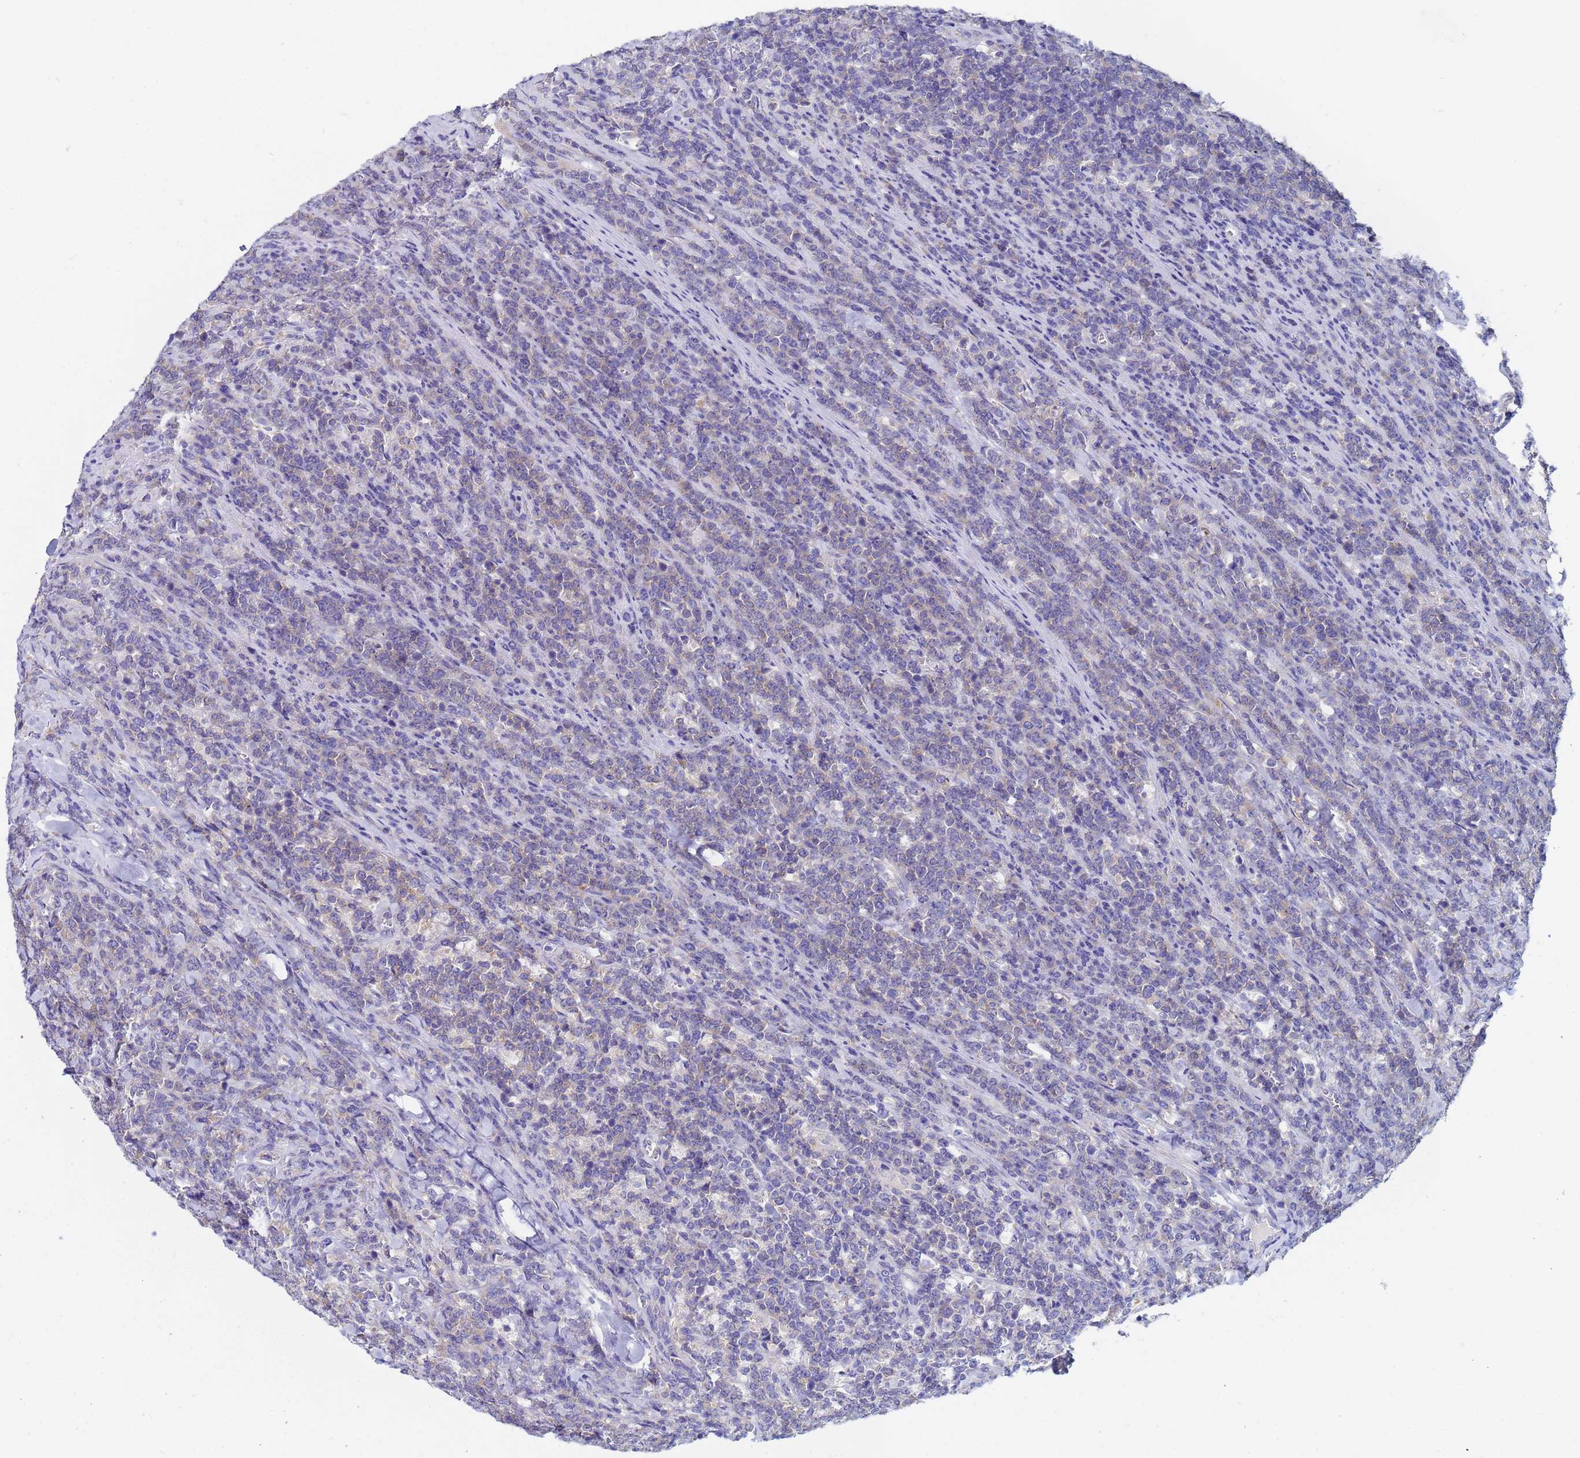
{"staining": {"intensity": "negative", "quantity": "none", "location": "none"}, "tissue": "lymphoma", "cell_type": "Tumor cells", "image_type": "cancer", "snomed": [{"axis": "morphology", "description": "Malignant lymphoma, non-Hodgkin's type, High grade"}, {"axis": "topography", "description": "Small intestine"}], "caption": "Lymphoma stained for a protein using immunohistochemistry demonstrates no expression tumor cells.", "gene": "UBE2O", "patient": {"sex": "male", "age": 8}}